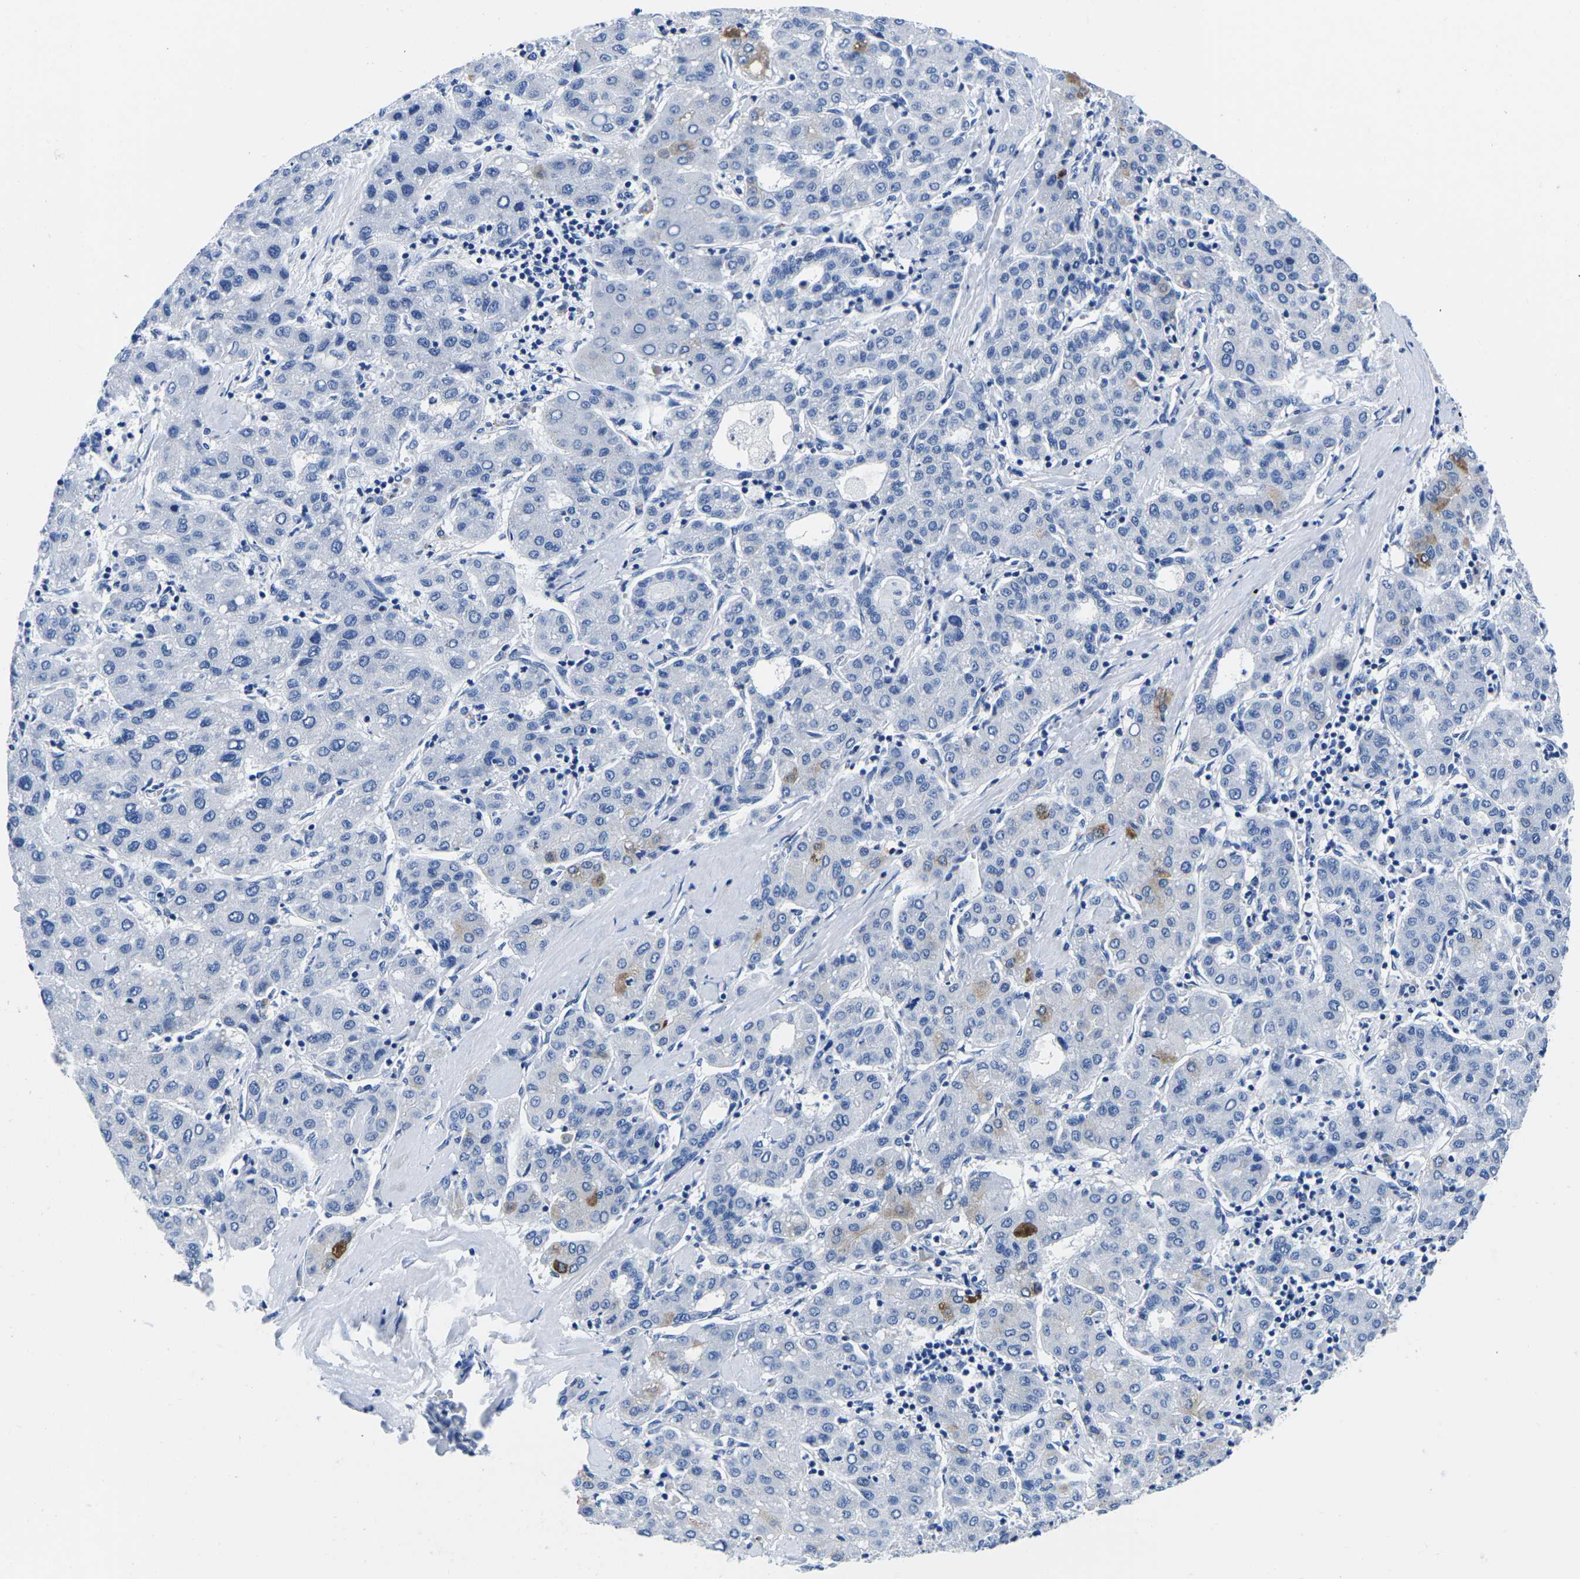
{"staining": {"intensity": "moderate", "quantity": "<25%", "location": "cytoplasmic/membranous"}, "tissue": "liver cancer", "cell_type": "Tumor cells", "image_type": "cancer", "snomed": [{"axis": "morphology", "description": "Carcinoma, Hepatocellular, NOS"}, {"axis": "topography", "description": "Liver"}], "caption": "Immunohistochemistry (IHC) (DAB) staining of liver cancer (hepatocellular carcinoma) demonstrates moderate cytoplasmic/membranous protein expression in about <25% of tumor cells. The staining is performed using DAB (3,3'-diaminobenzidine) brown chromogen to label protein expression. The nuclei are counter-stained blue using hematoxylin.", "gene": "CYP1A2", "patient": {"sex": "male", "age": 65}}